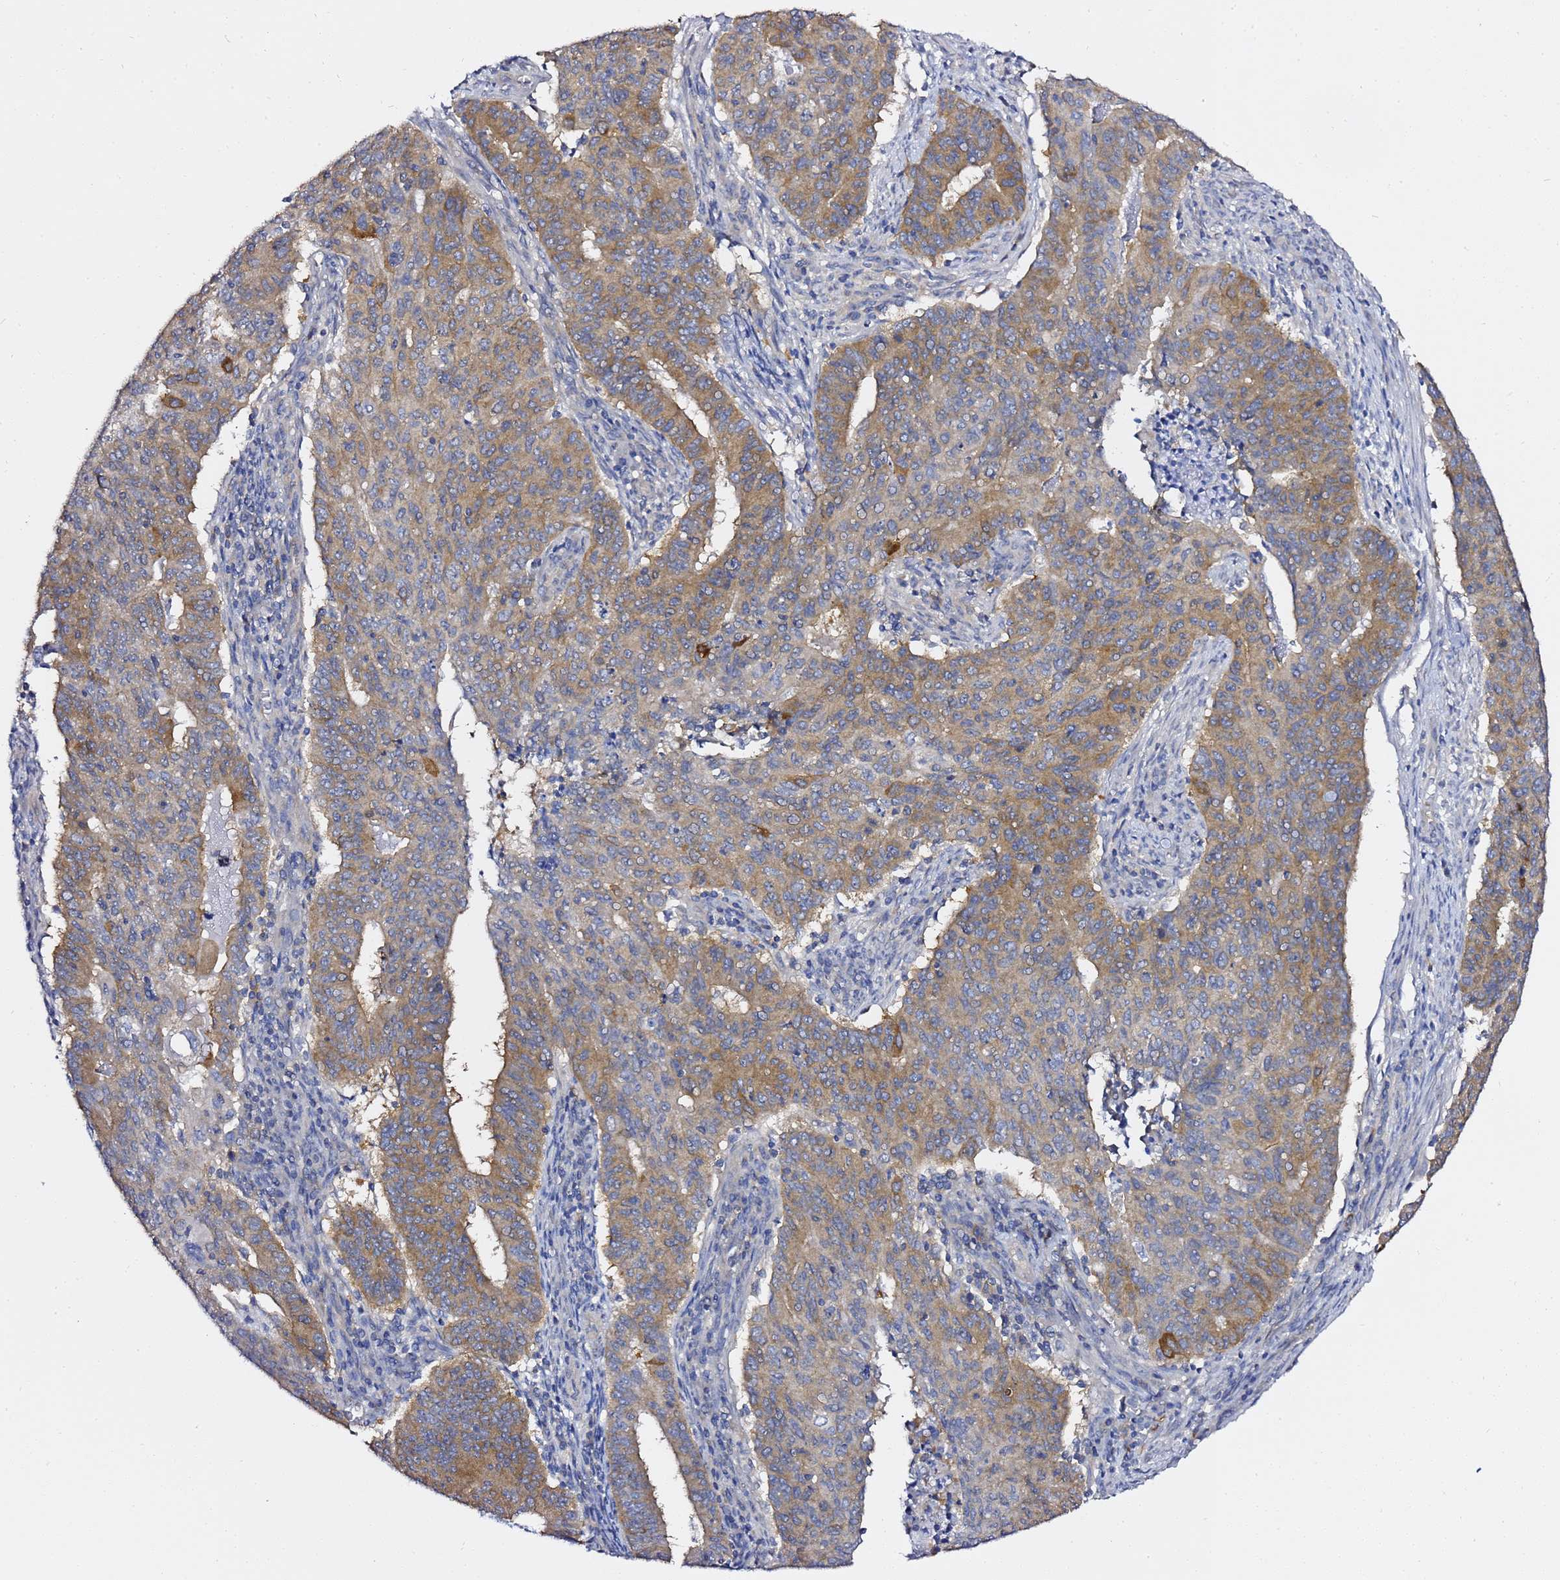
{"staining": {"intensity": "strong", "quantity": "25%-75%", "location": "cytoplasmic/membranous"}, "tissue": "endometrial cancer", "cell_type": "Tumor cells", "image_type": "cancer", "snomed": [{"axis": "morphology", "description": "Adenocarcinoma, NOS"}, {"axis": "topography", "description": "Endometrium"}], "caption": "Brown immunohistochemical staining in adenocarcinoma (endometrial) displays strong cytoplasmic/membranous expression in approximately 25%-75% of tumor cells. The staining was performed using DAB (3,3'-diaminobenzidine) to visualize the protein expression in brown, while the nuclei were stained in blue with hematoxylin (Magnification: 20x).", "gene": "LENG1", "patient": {"sex": "female", "age": 59}}